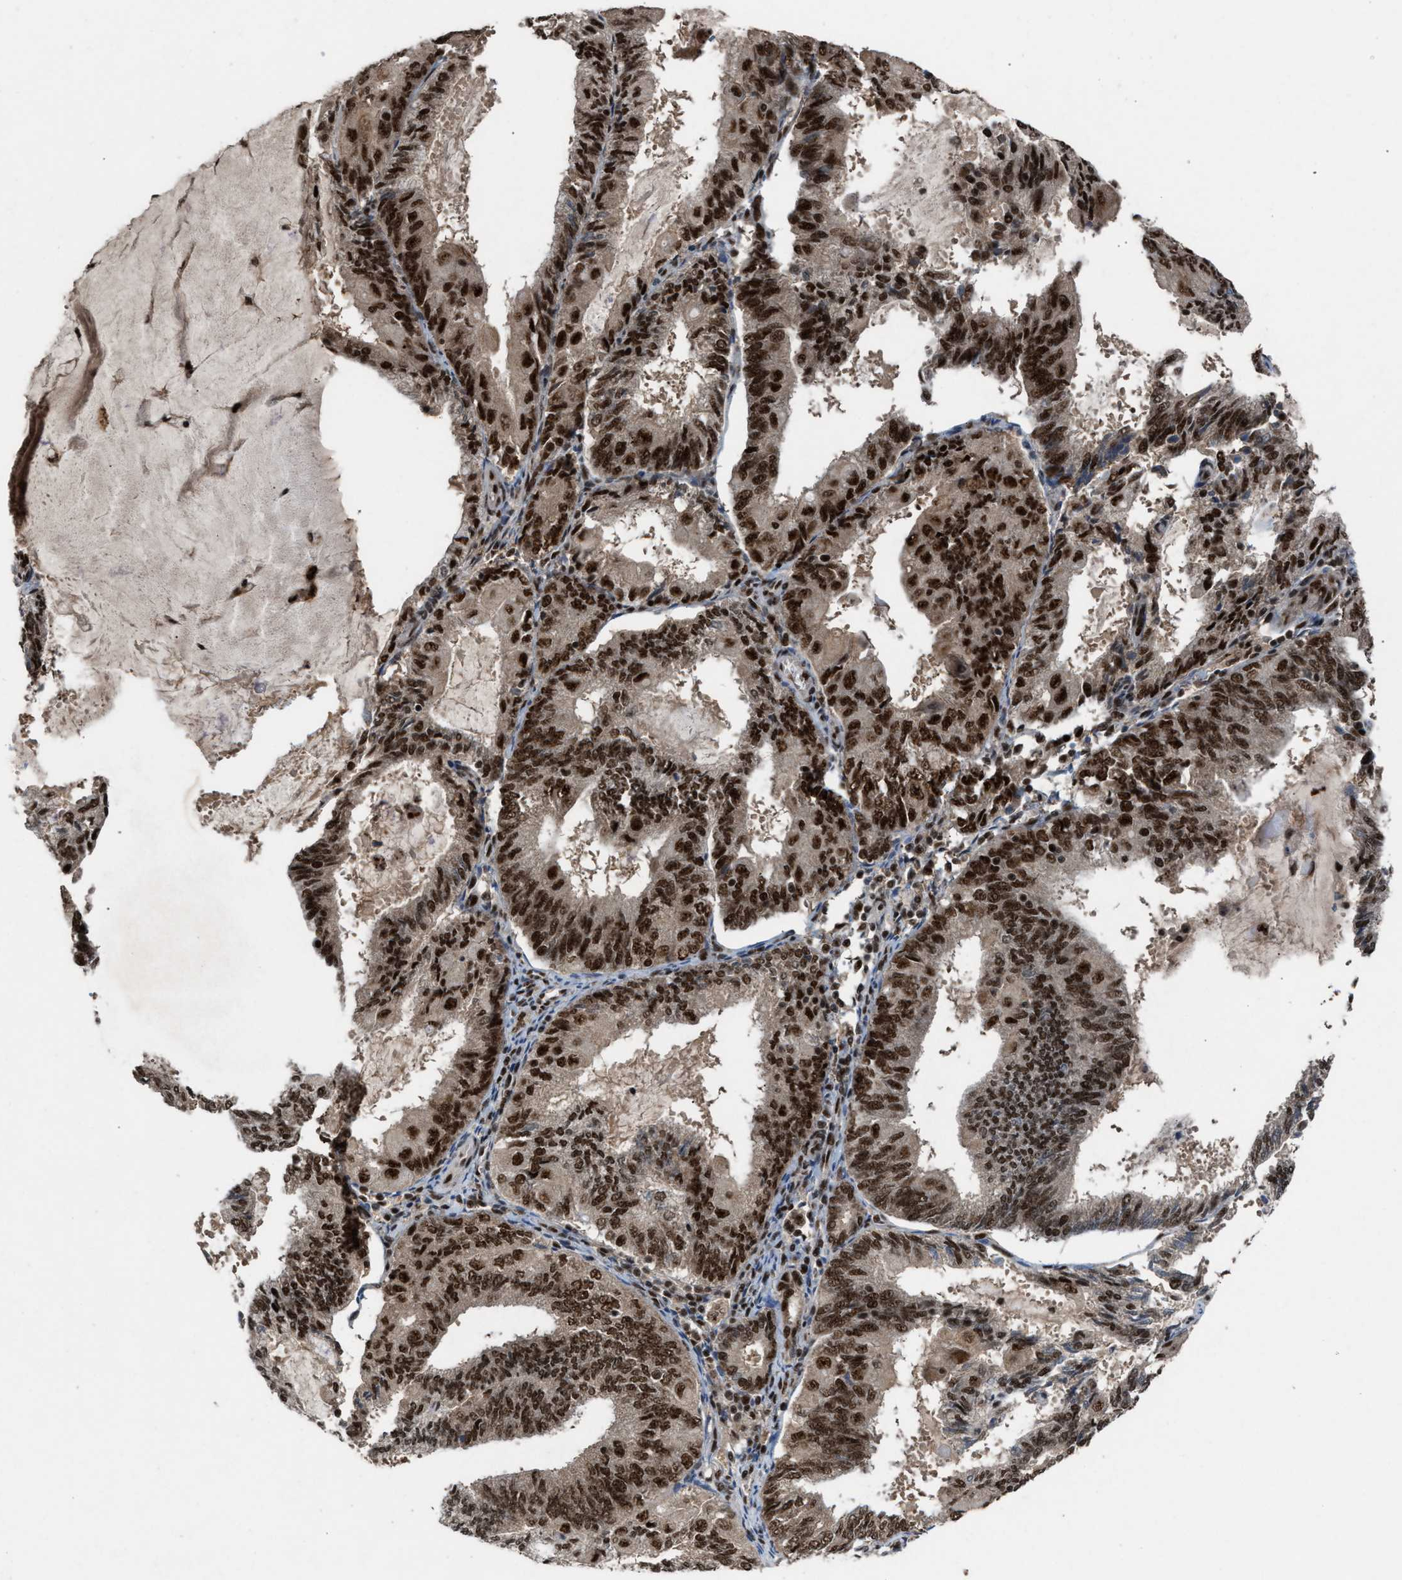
{"staining": {"intensity": "strong", "quantity": "25%-75%", "location": "nuclear"}, "tissue": "endometrial cancer", "cell_type": "Tumor cells", "image_type": "cancer", "snomed": [{"axis": "morphology", "description": "Adenocarcinoma, NOS"}, {"axis": "topography", "description": "Endometrium"}], "caption": "There is high levels of strong nuclear positivity in tumor cells of endometrial cancer, as demonstrated by immunohistochemical staining (brown color).", "gene": "PRPF4", "patient": {"sex": "female", "age": 81}}